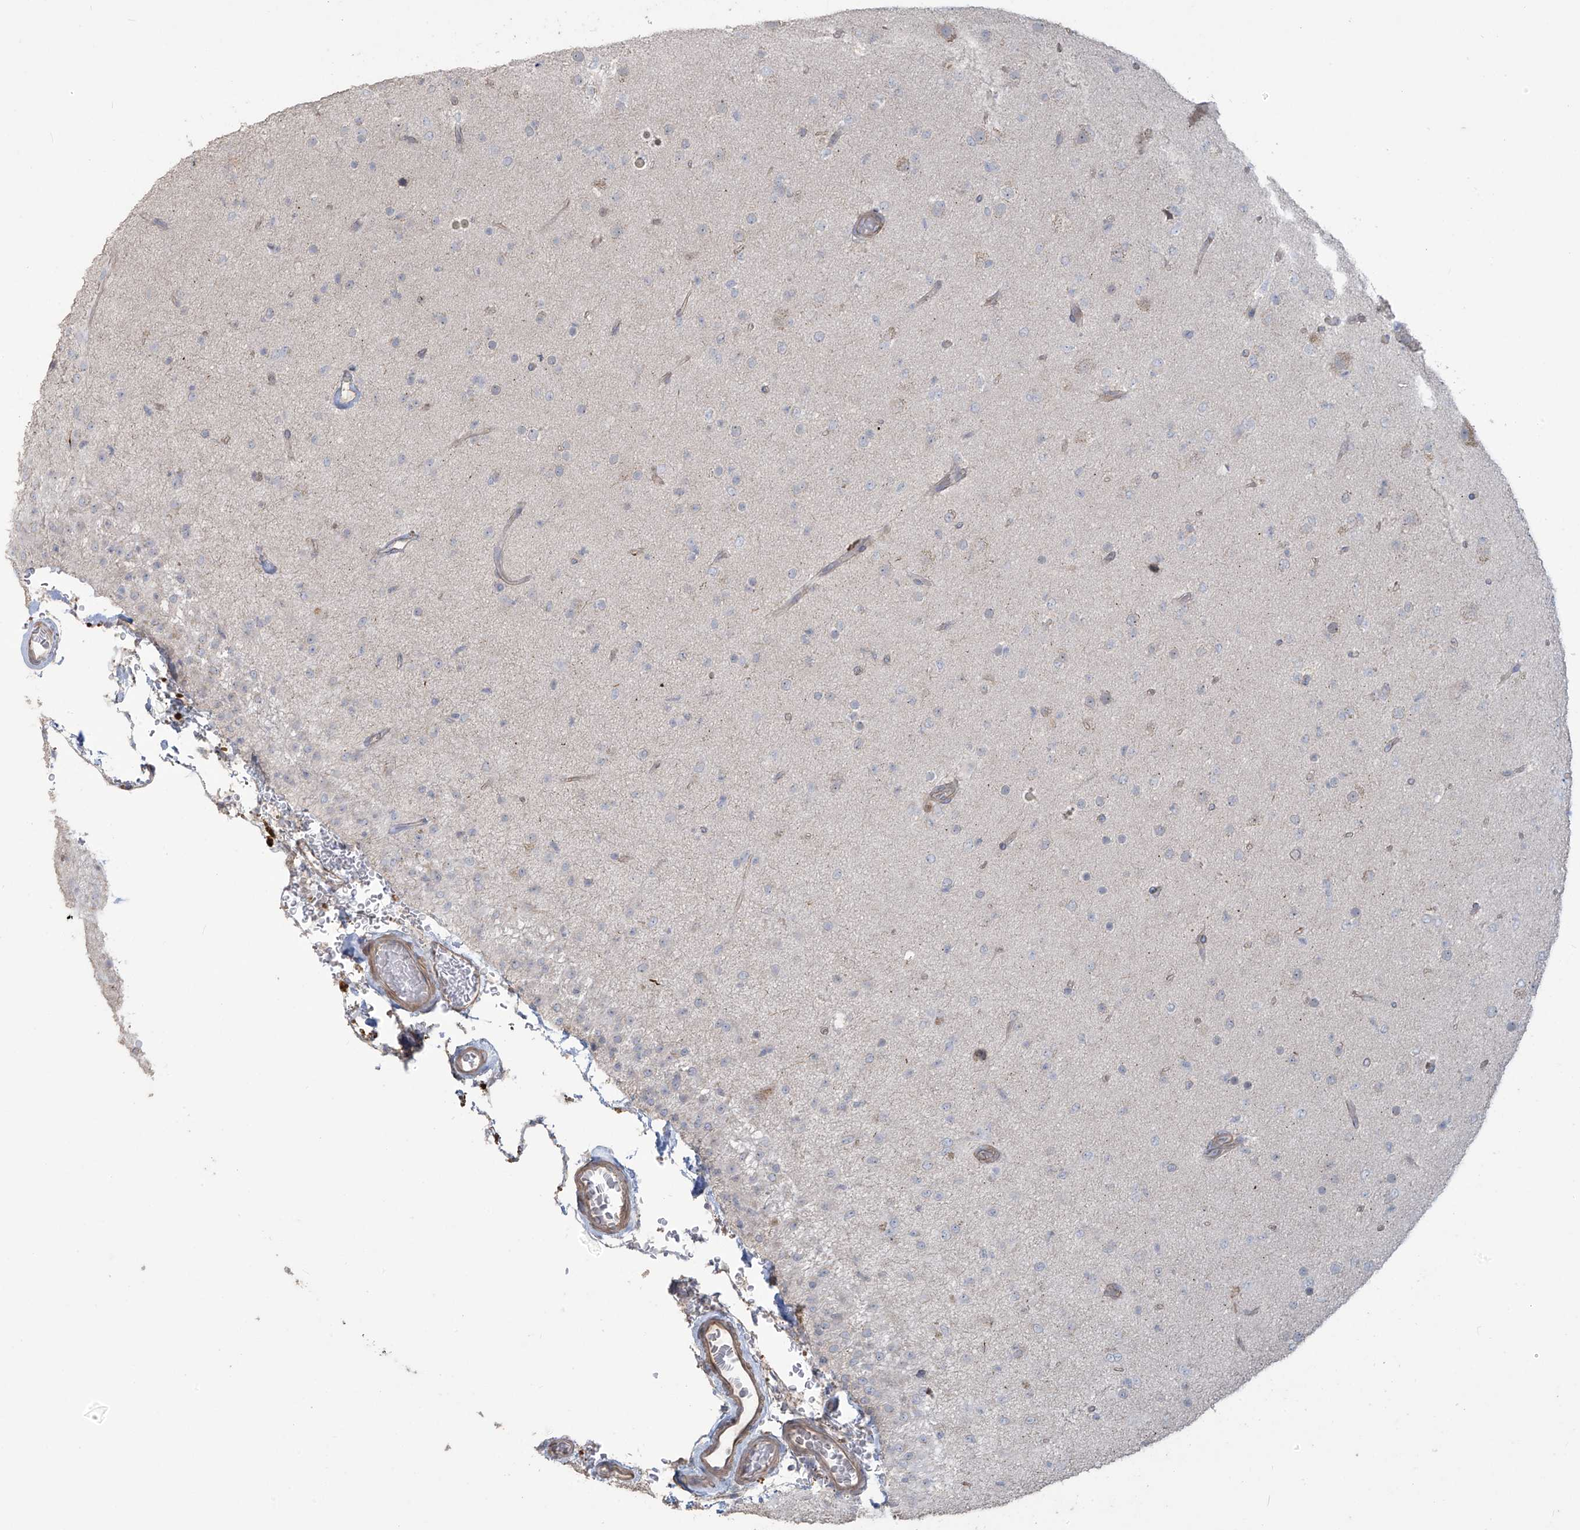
{"staining": {"intensity": "negative", "quantity": "none", "location": "none"}, "tissue": "glioma", "cell_type": "Tumor cells", "image_type": "cancer", "snomed": [{"axis": "morphology", "description": "Glioma, malignant, Low grade"}, {"axis": "topography", "description": "Brain"}], "caption": "Glioma stained for a protein using IHC reveals no positivity tumor cells.", "gene": "MAGIX", "patient": {"sex": "male", "age": 65}}